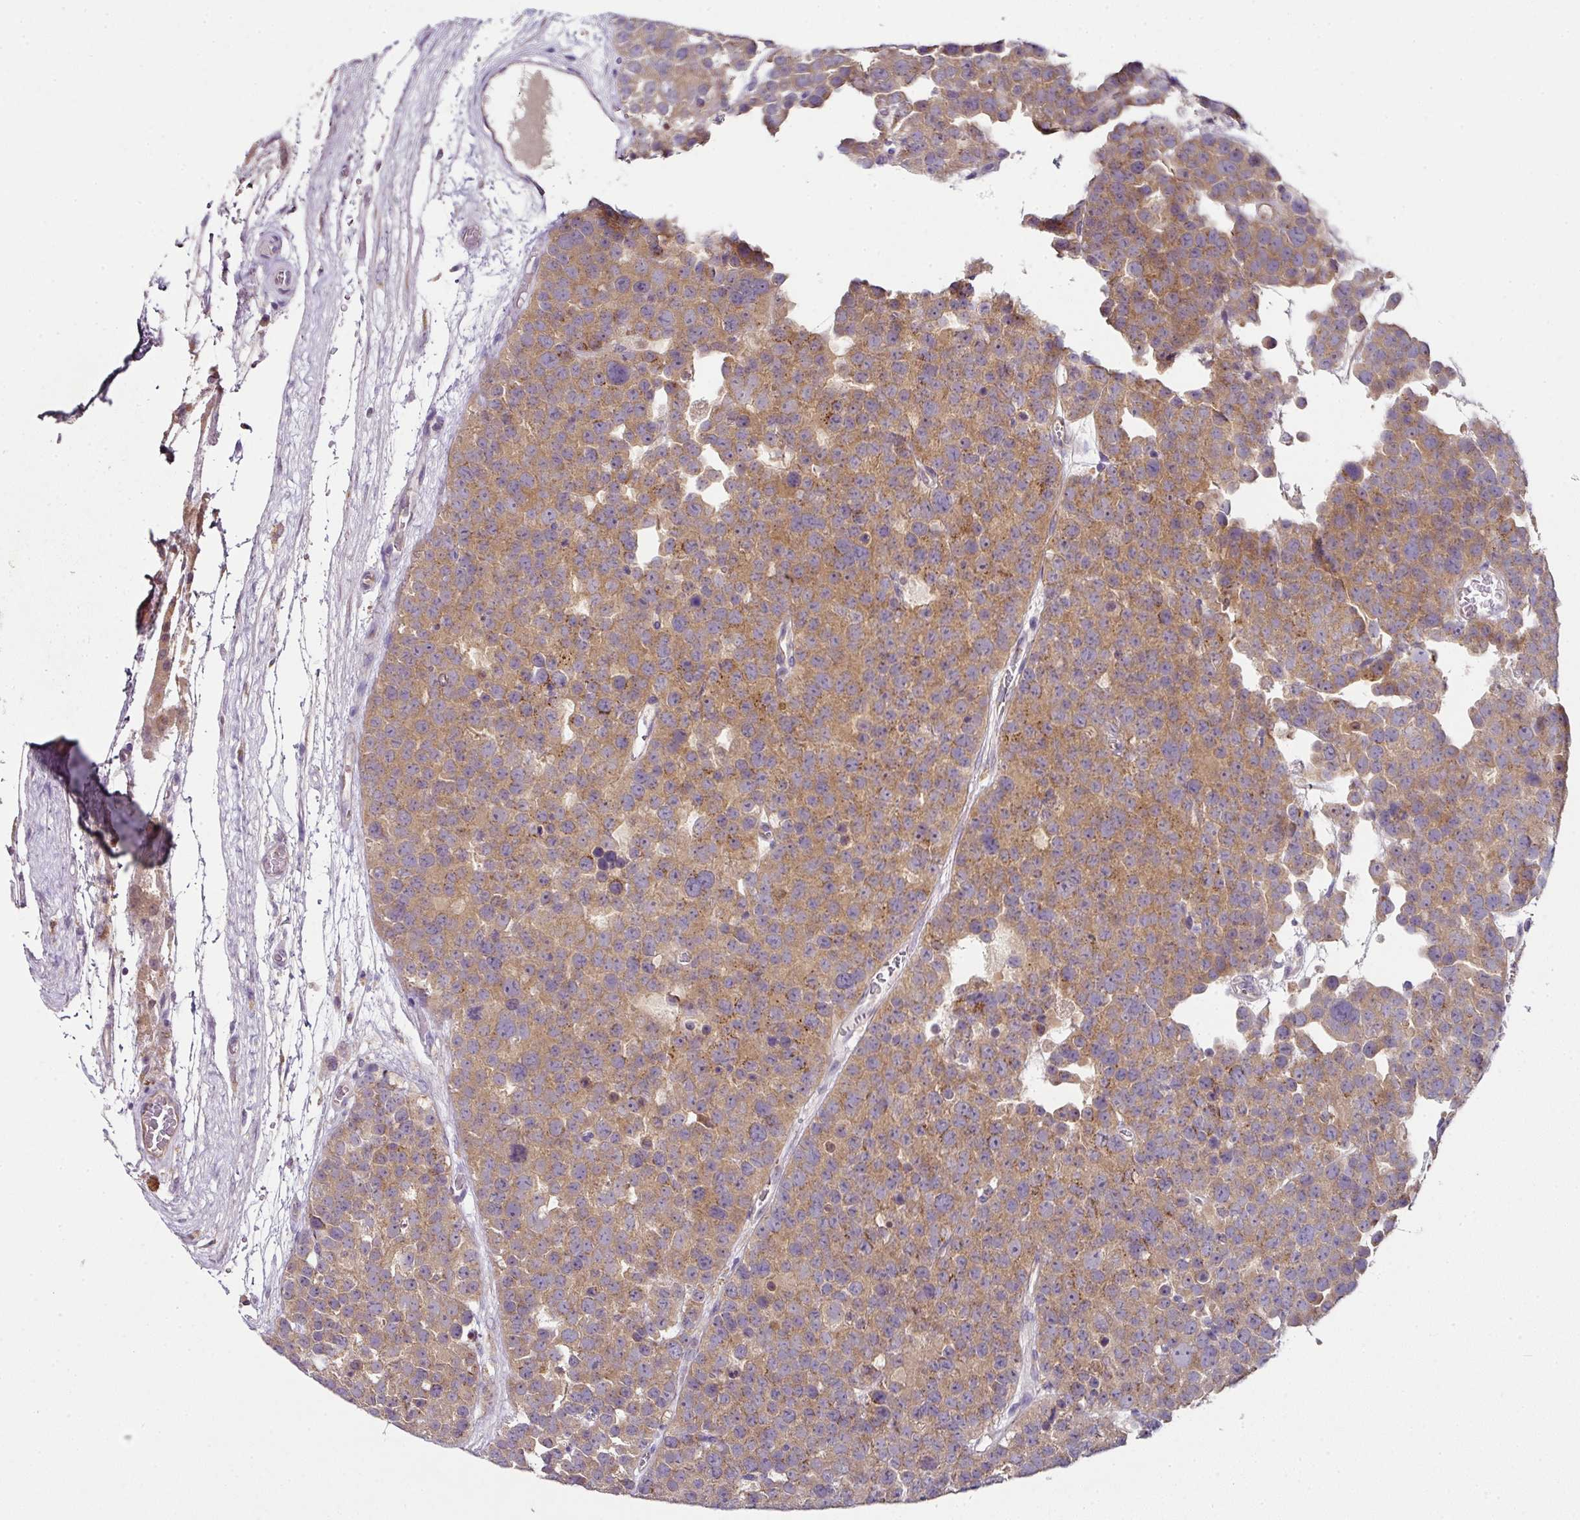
{"staining": {"intensity": "moderate", "quantity": ">75%", "location": "cytoplasmic/membranous"}, "tissue": "testis cancer", "cell_type": "Tumor cells", "image_type": "cancer", "snomed": [{"axis": "morphology", "description": "Seminoma, NOS"}, {"axis": "topography", "description": "Testis"}], "caption": "DAB immunohistochemical staining of human testis seminoma demonstrates moderate cytoplasmic/membranous protein positivity in approximately >75% of tumor cells.", "gene": "SKIC2", "patient": {"sex": "male", "age": 71}}